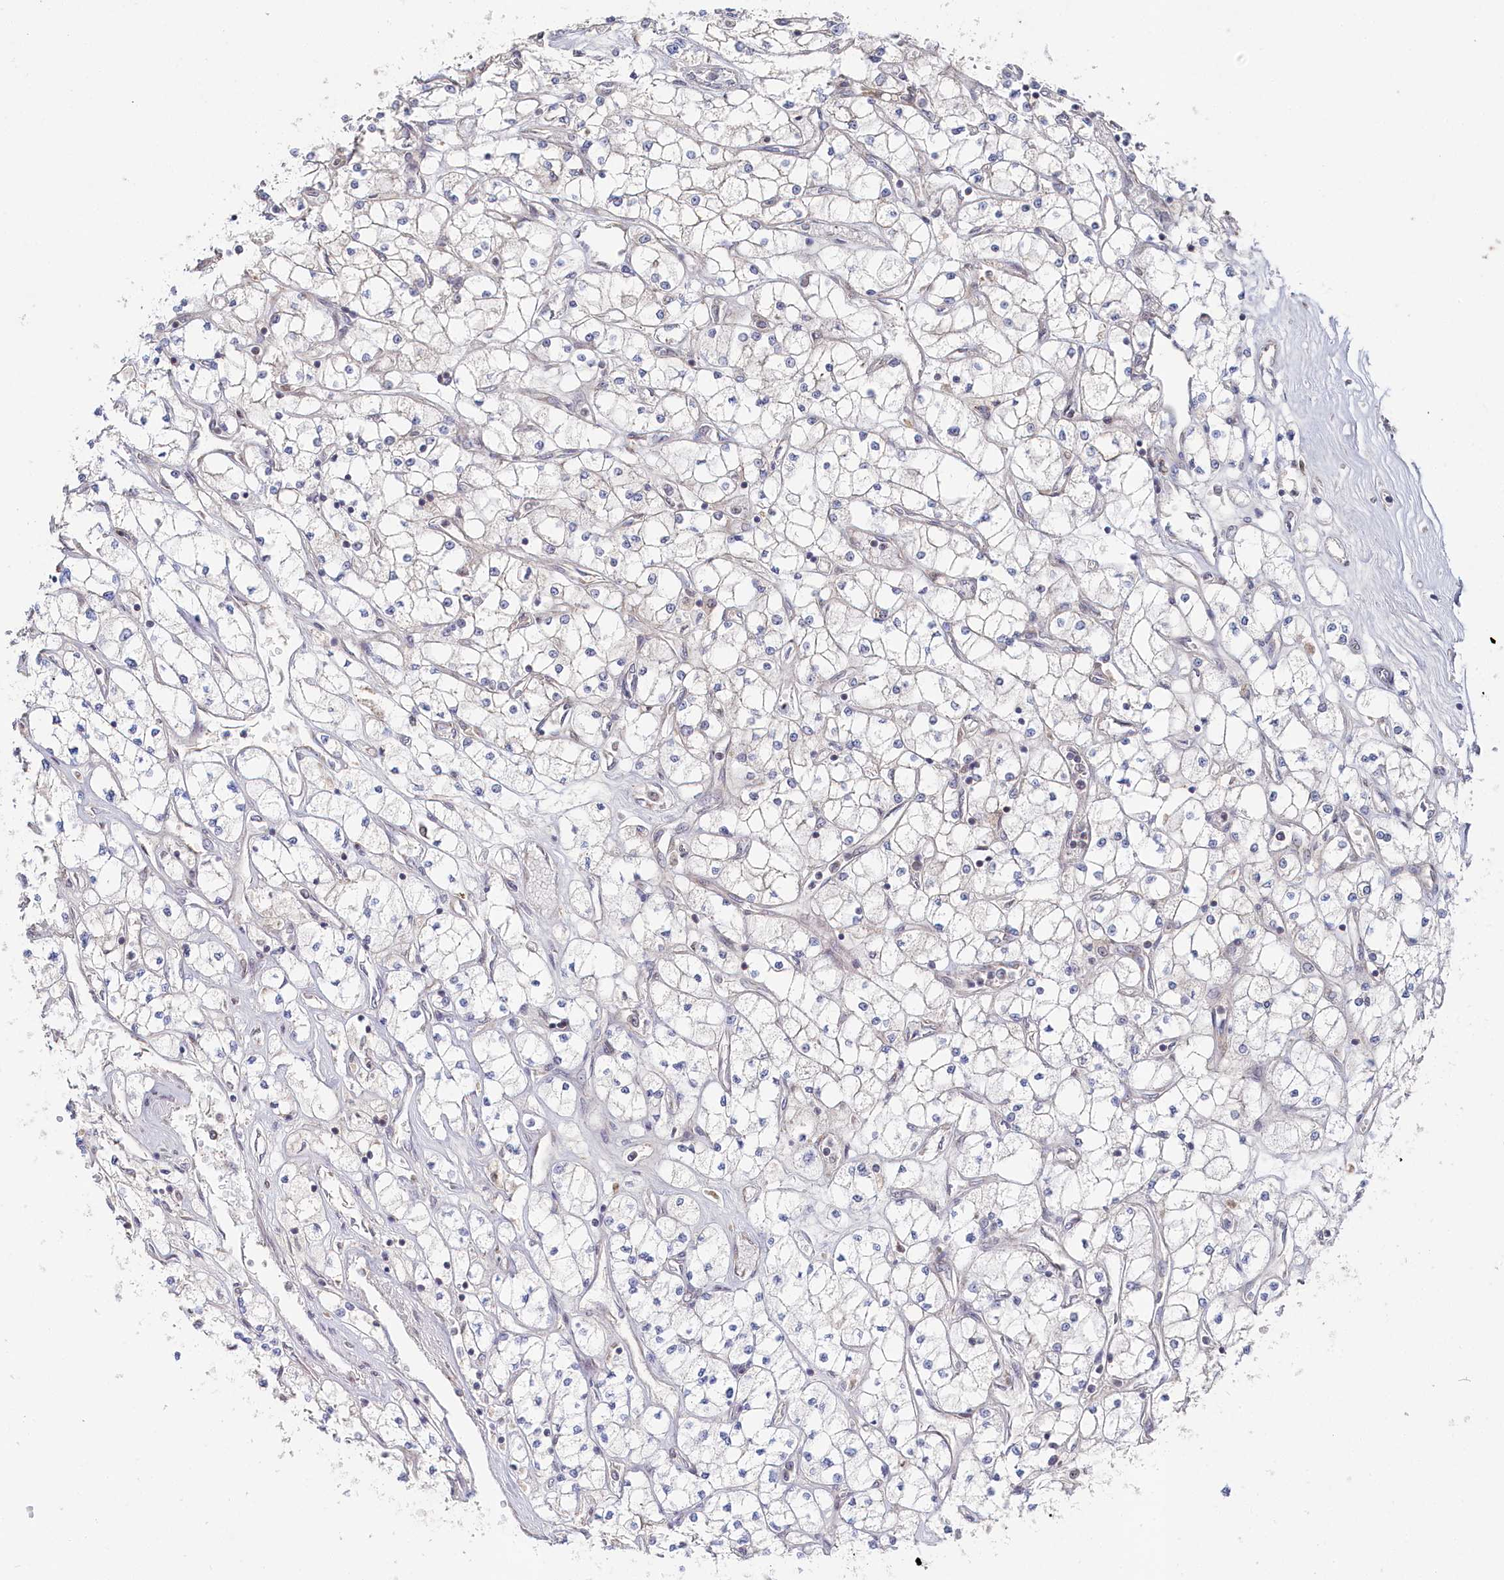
{"staining": {"intensity": "negative", "quantity": "none", "location": "none"}, "tissue": "renal cancer", "cell_type": "Tumor cells", "image_type": "cancer", "snomed": [{"axis": "morphology", "description": "Adenocarcinoma, NOS"}, {"axis": "topography", "description": "Kidney"}], "caption": "The immunohistochemistry (IHC) micrograph has no significant positivity in tumor cells of renal adenocarcinoma tissue.", "gene": "WAPL", "patient": {"sex": "male", "age": 80}}